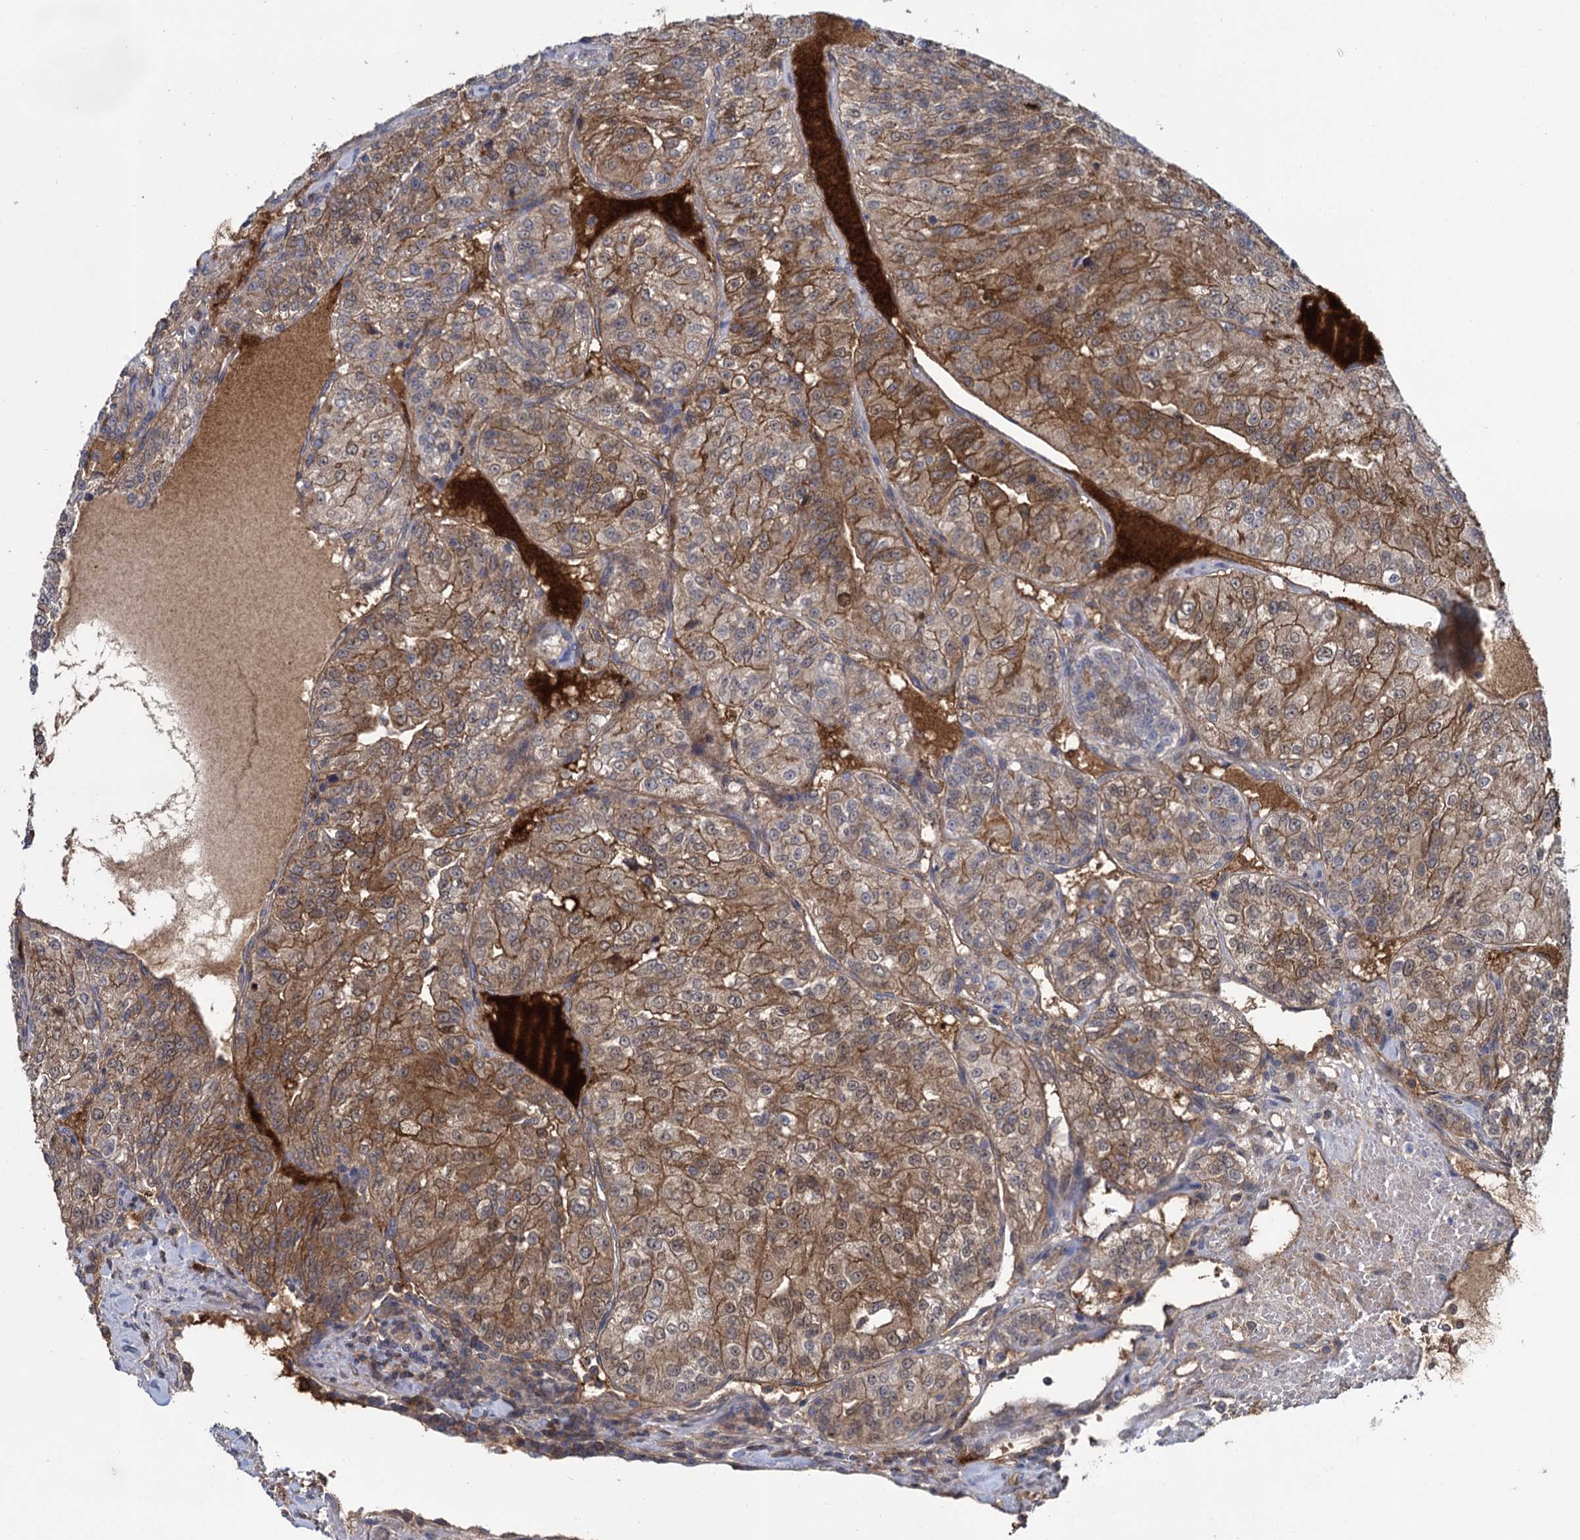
{"staining": {"intensity": "moderate", "quantity": ">75%", "location": "cytoplasmic/membranous"}, "tissue": "renal cancer", "cell_type": "Tumor cells", "image_type": "cancer", "snomed": [{"axis": "morphology", "description": "Adenocarcinoma, NOS"}, {"axis": "topography", "description": "Kidney"}], "caption": "Immunohistochemistry (IHC) photomicrograph of neoplastic tissue: renal adenocarcinoma stained using immunohistochemistry displays medium levels of moderate protein expression localized specifically in the cytoplasmic/membranous of tumor cells, appearing as a cytoplasmic/membranous brown color.", "gene": "GLO1", "patient": {"sex": "female", "age": 63}}